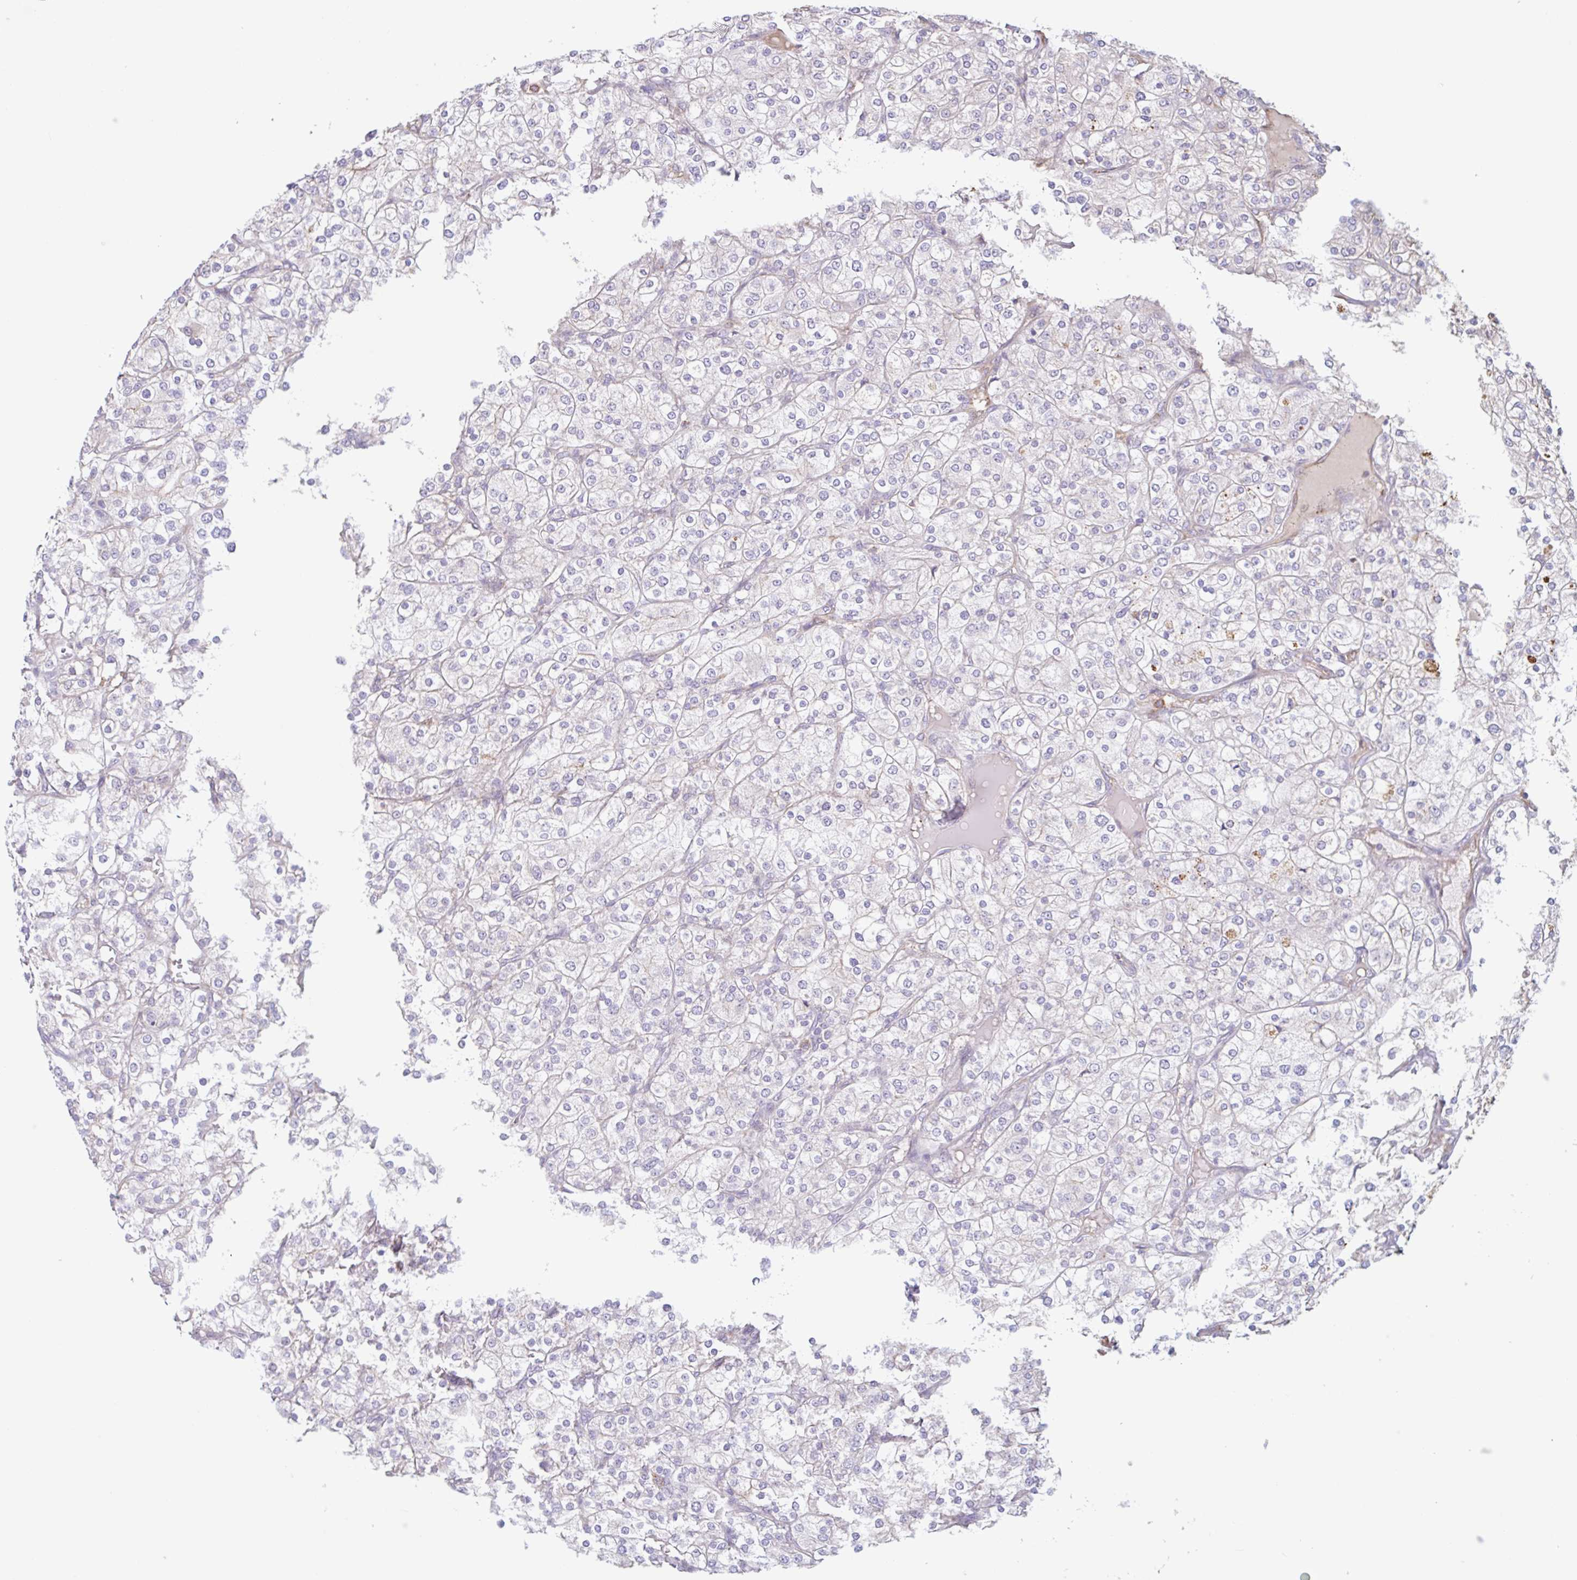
{"staining": {"intensity": "negative", "quantity": "none", "location": "none"}, "tissue": "renal cancer", "cell_type": "Tumor cells", "image_type": "cancer", "snomed": [{"axis": "morphology", "description": "Adenocarcinoma, NOS"}, {"axis": "topography", "description": "Kidney"}], "caption": "Immunohistochemistry image of human renal cancer (adenocarcinoma) stained for a protein (brown), which displays no staining in tumor cells.", "gene": "TAF1D", "patient": {"sex": "male", "age": 80}}